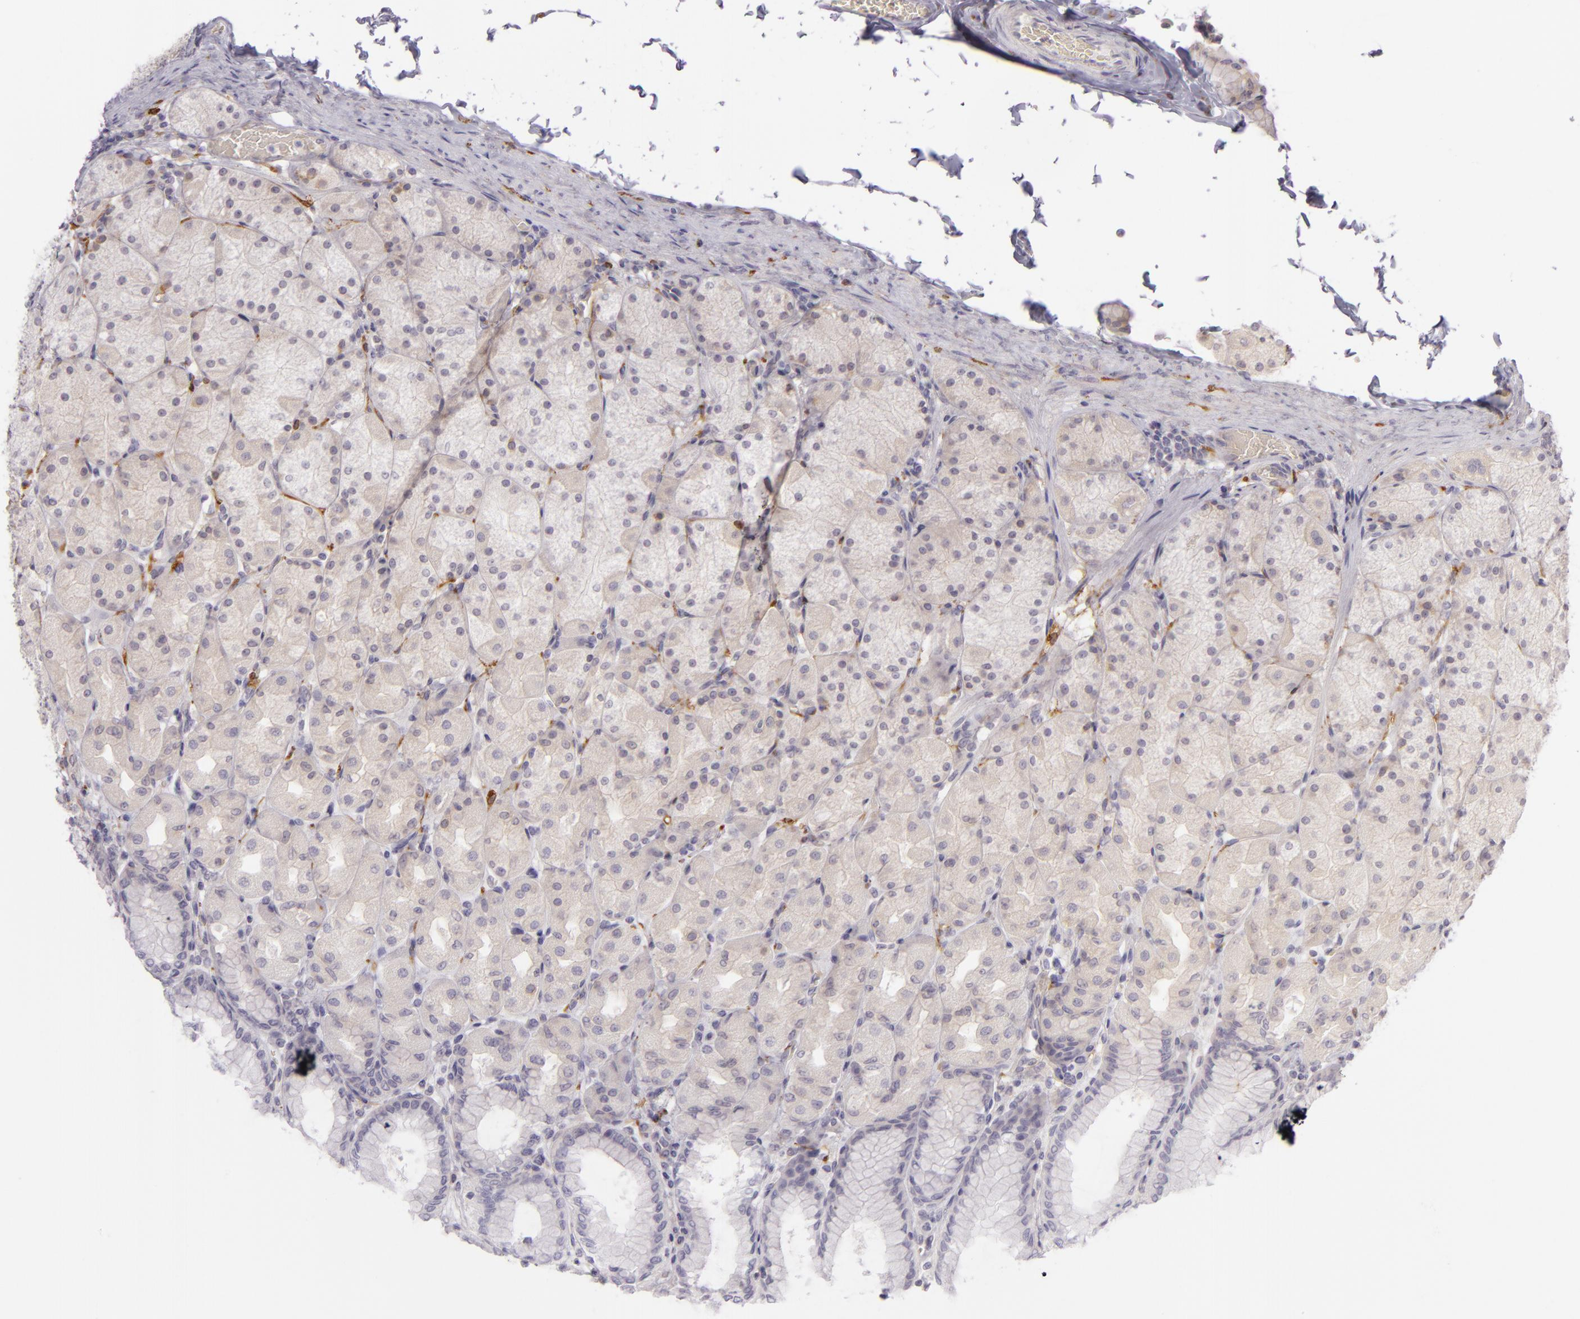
{"staining": {"intensity": "weak", "quantity": "25%-75%", "location": "cytoplasmic/membranous"}, "tissue": "stomach", "cell_type": "Glandular cells", "image_type": "normal", "snomed": [{"axis": "morphology", "description": "Normal tissue, NOS"}, {"axis": "topography", "description": "Stomach, upper"}], "caption": "Glandular cells show low levels of weak cytoplasmic/membranous positivity in about 25%-75% of cells in unremarkable stomach. The staining was performed using DAB, with brown indicating positive protein expression. Nuclei are stained blue with hematoxylin.", "gene": "ZC3H7B", "patient": {"sex": "female", "age": 56}}